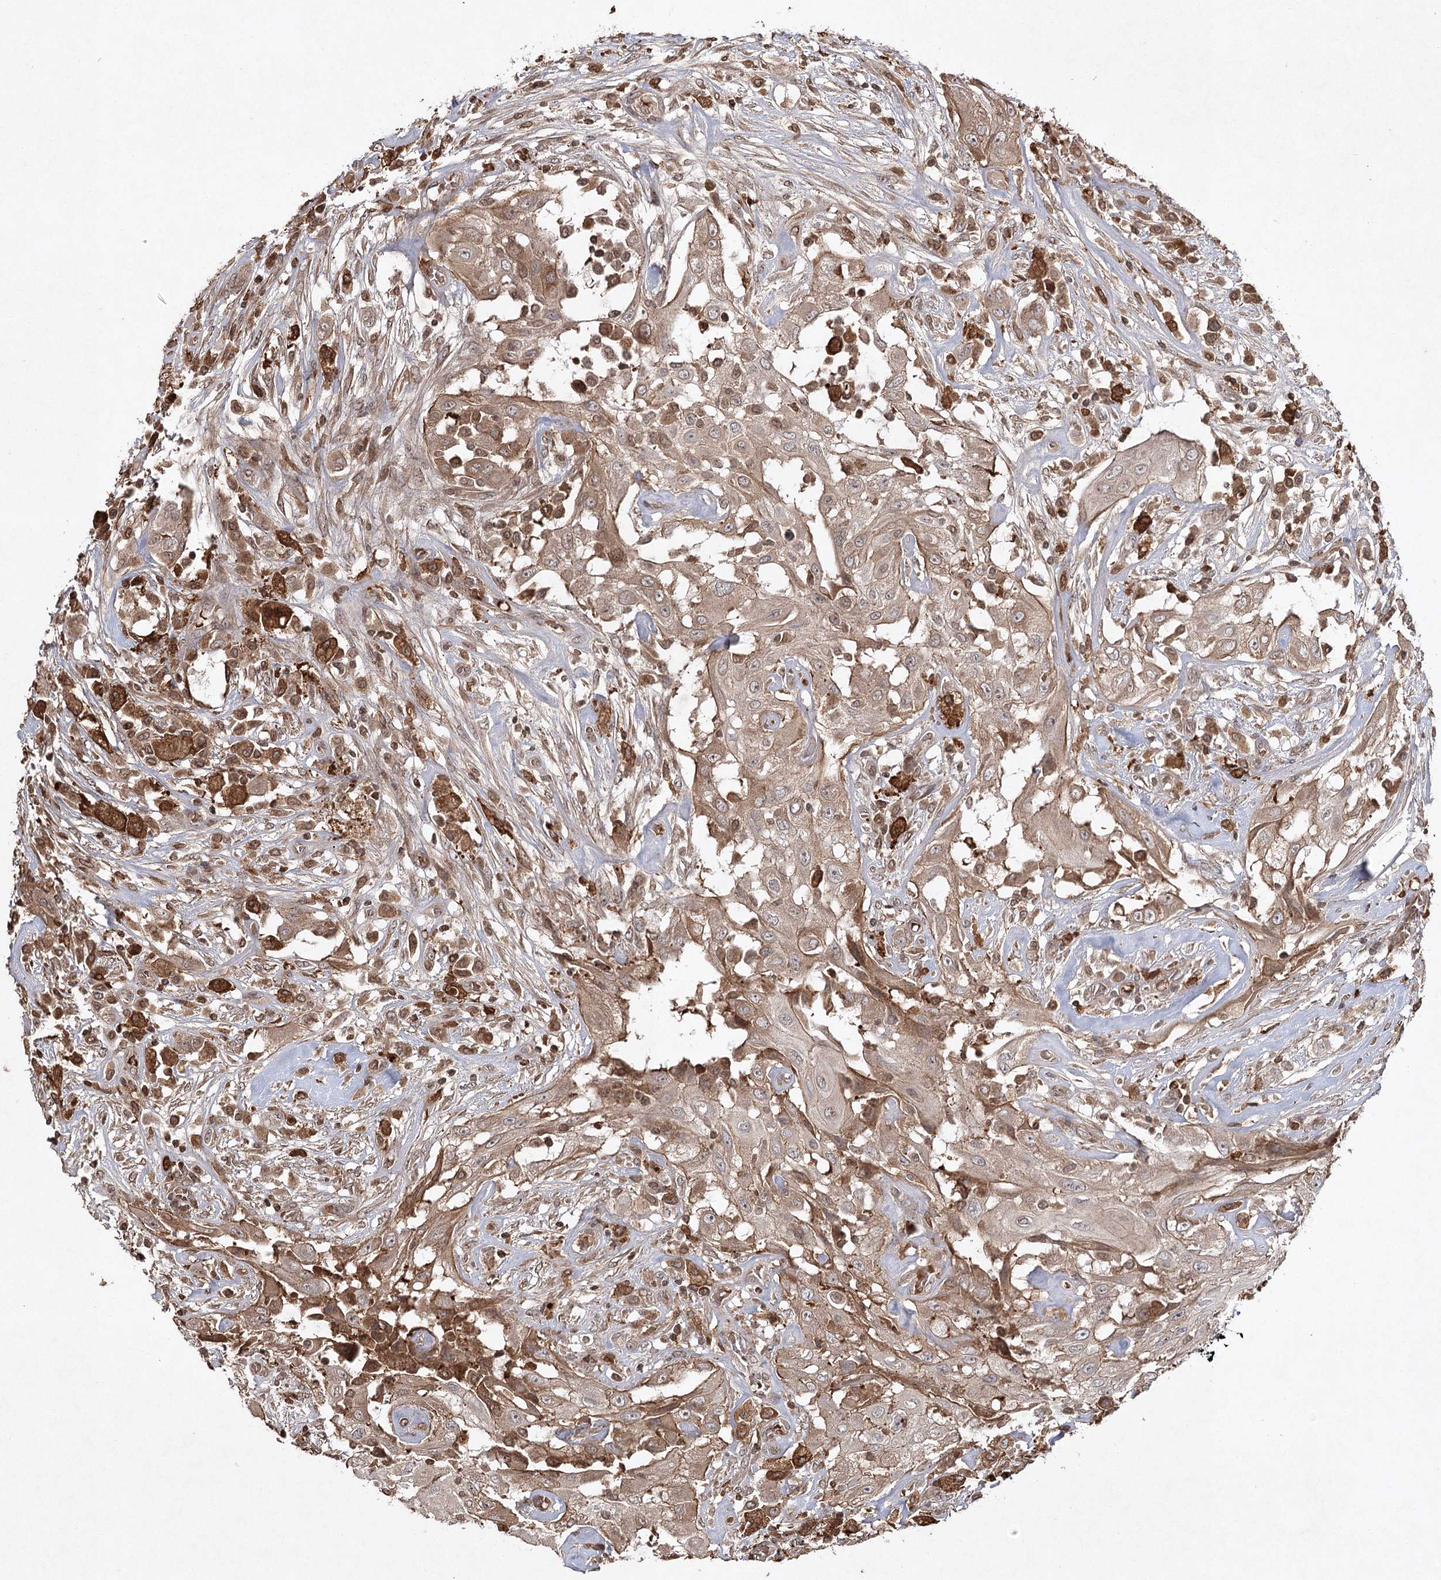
{"staining": {"intensity": "weak", "quantity": ">75%", "location": "cytoplasmic/membranous"}, "tissue": "thyroid cancer", "cell_type": "Tumor cells", "image_type": "cancer", "snomed": [{"axis": "morphology", "description": "Papillary adenocarcinoma, NOS"}, {"axis": "topography", "description": "Thyroid gland"}], "caption": "A brown stain labels weak cytoplasmic/membranous positivity of a protein in thyroid papillary adenocarcinoma tumor cells. (brown staining indicates protein expression, while blue staining denotes nuclei).", "gene": "CYP2B6", "patient": {"sex": "female", "age": 59}}